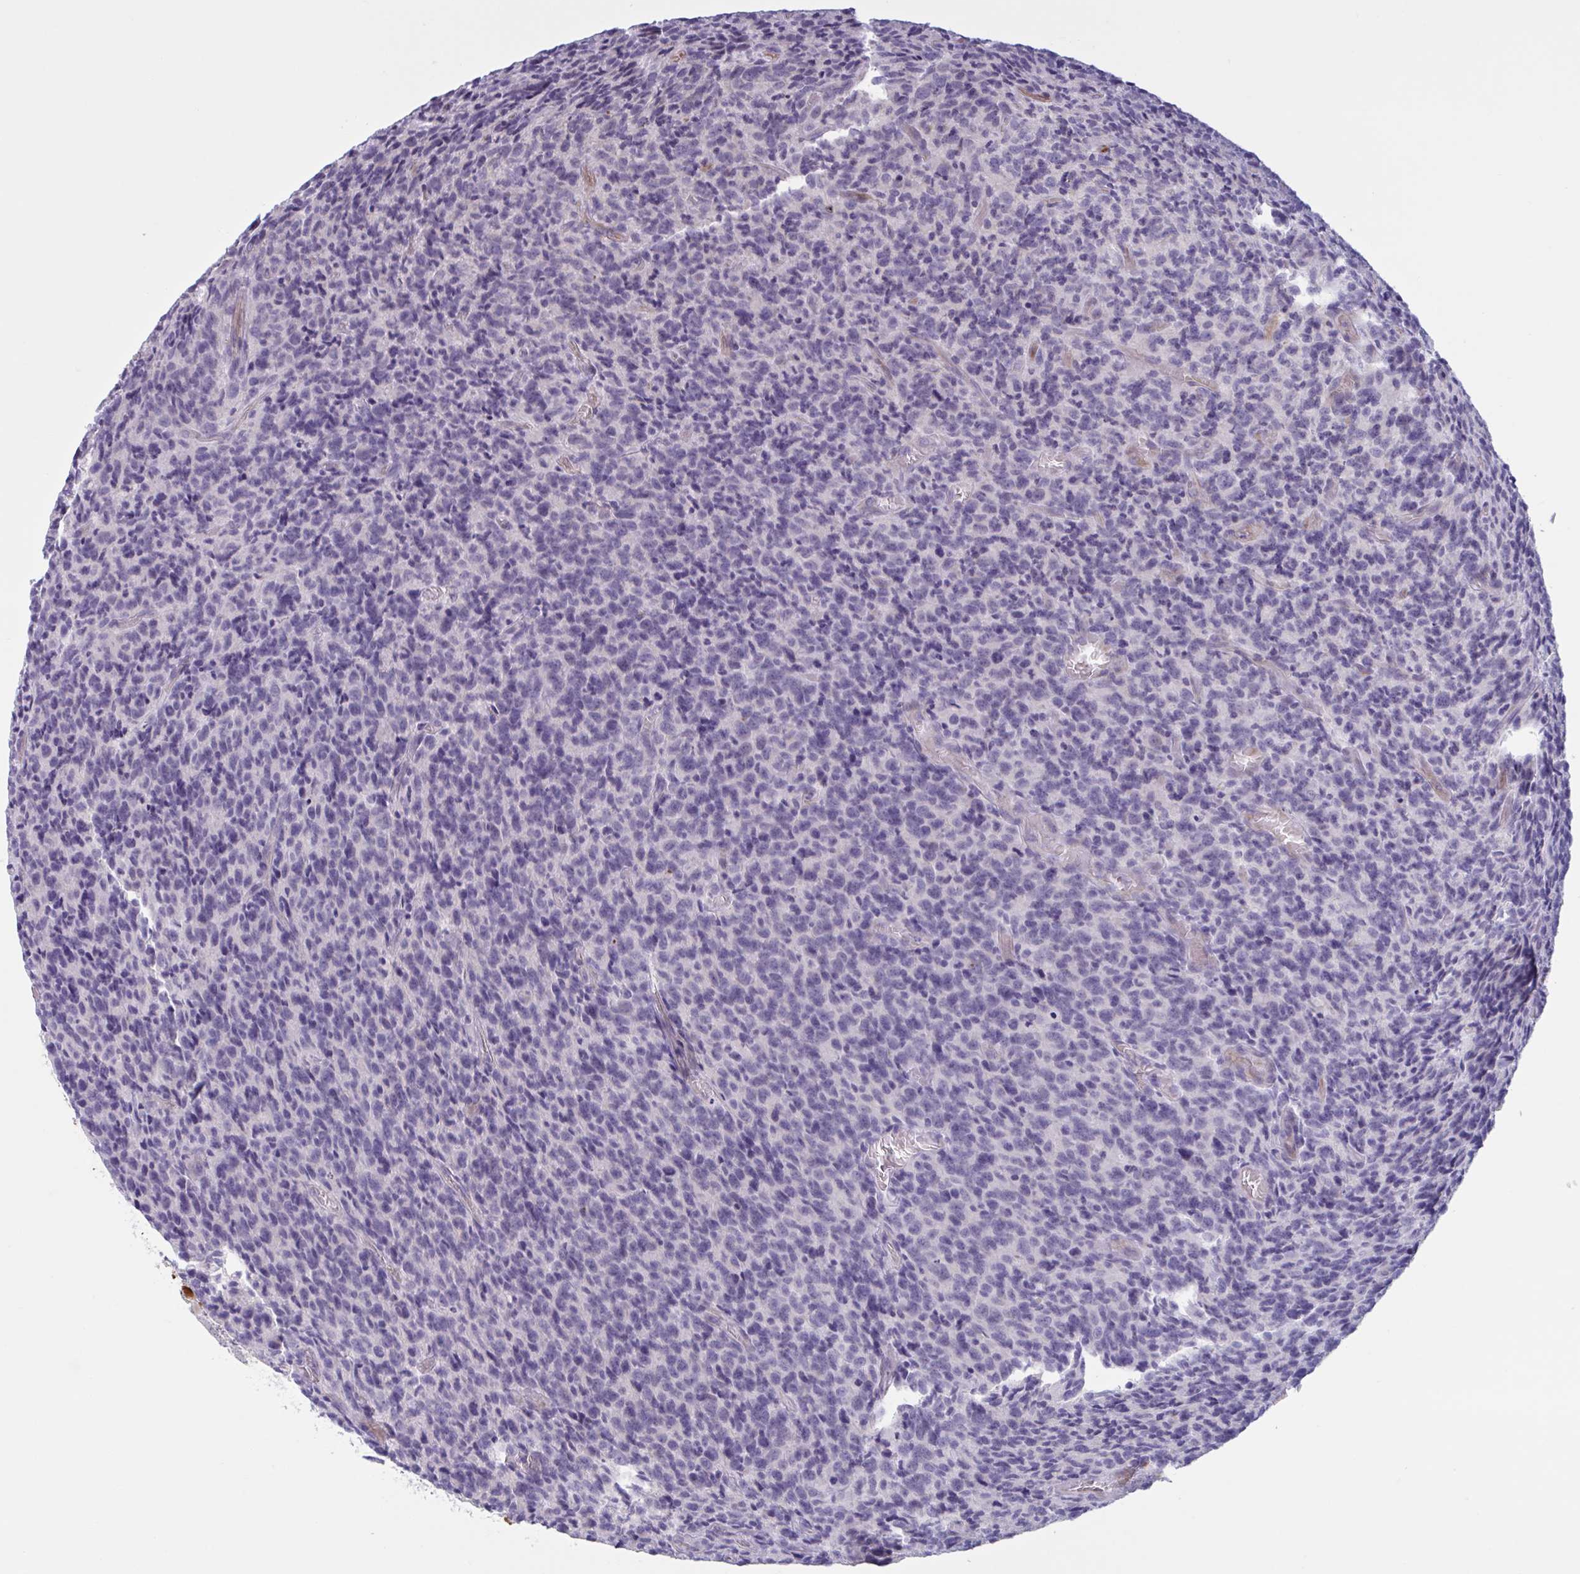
{"staining": {"intensity": "negative", "quantity": "none", "location": "none"}, "tissue": "glioma", "cell_type": "Tumor cells", "image_type": "cancer", "snomed": [{"axis": "morphology", "description": "Glioma, malignant, High grade"}, {"axis": "topography", "description": "Brain"}], "caption": "Human malignant glioma (high-grade) stained for a protein using immunohistochemistry shows no positivity in tumor cells.", "gene": "OR1L3", "patient": {"sex": "male", "age": 76}}